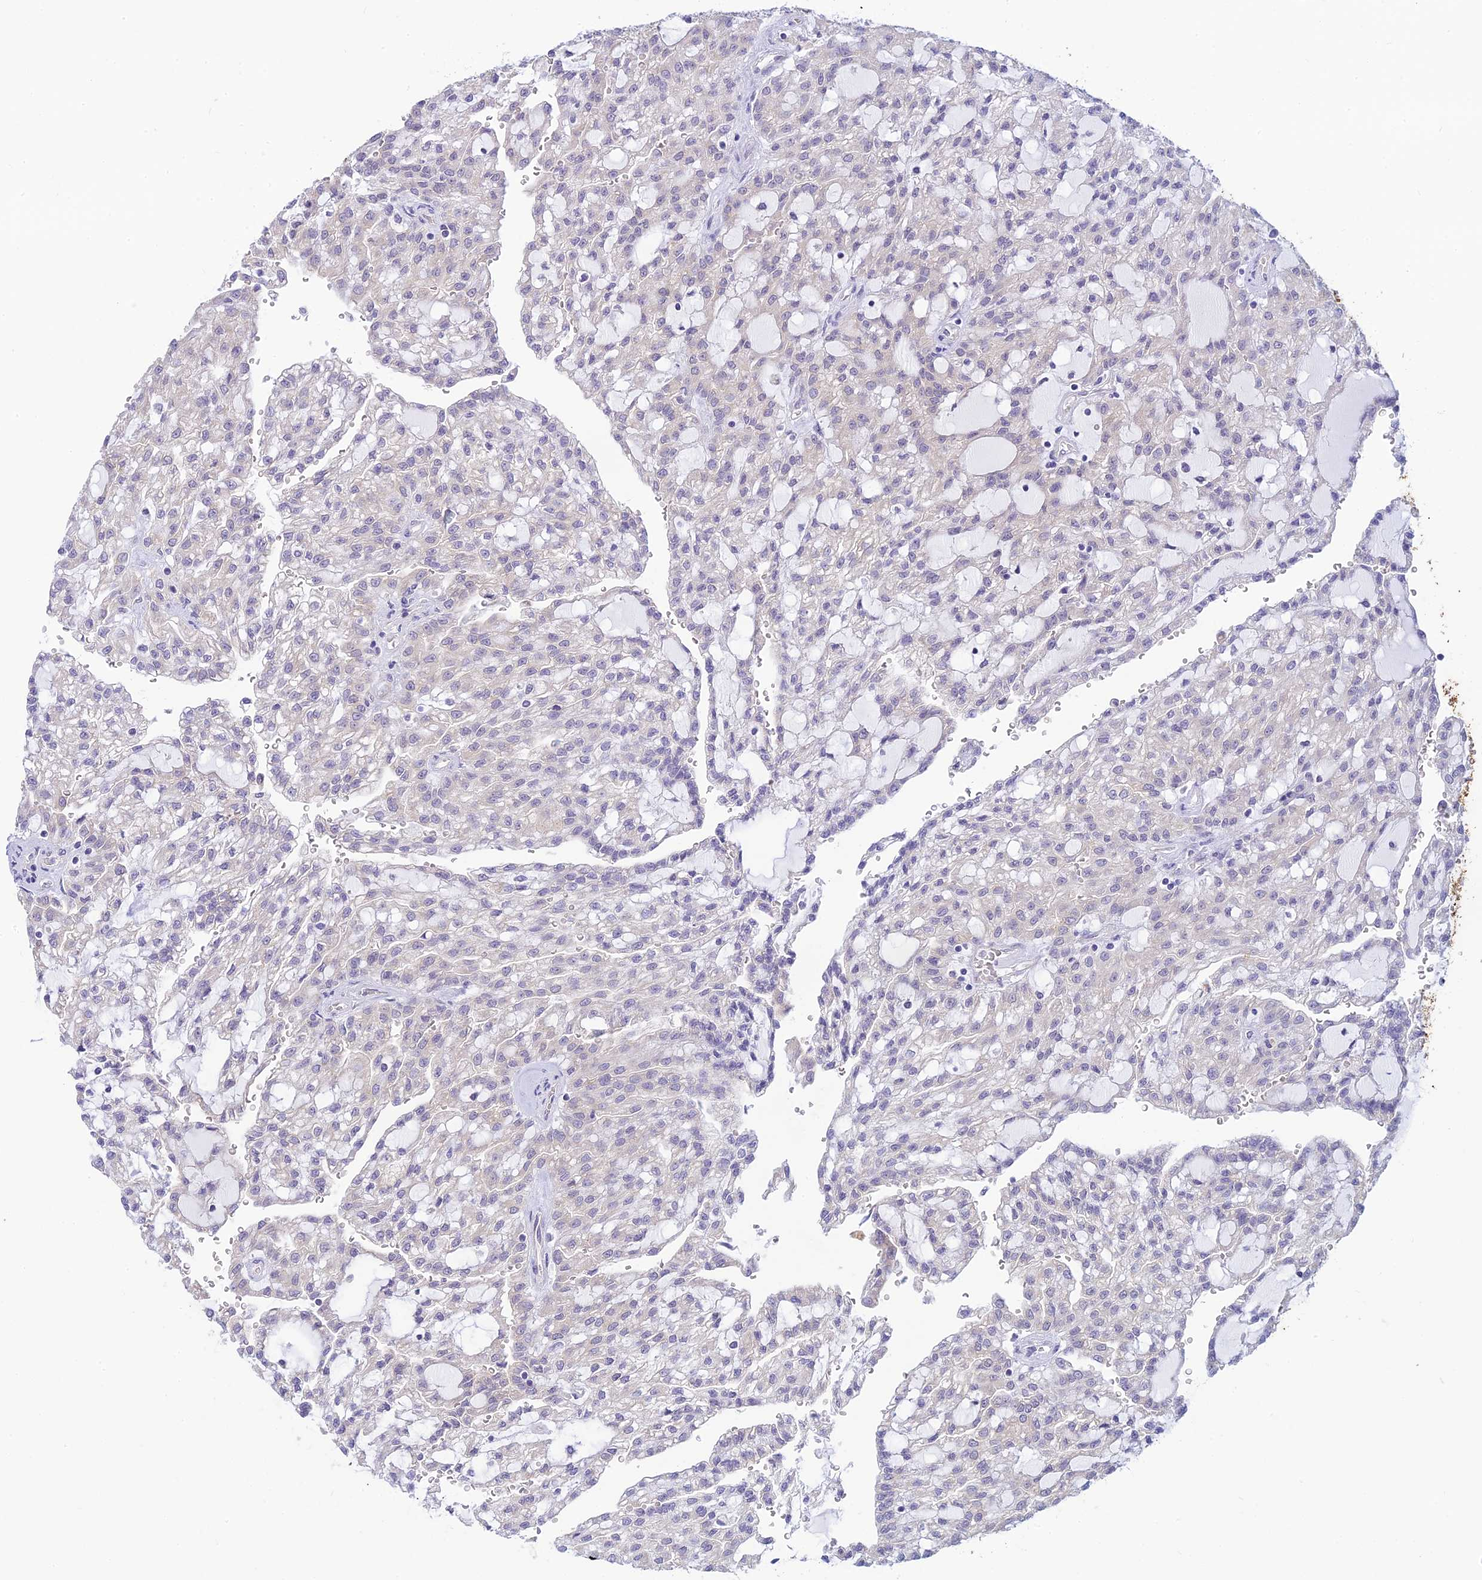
{"staining": {"intensity": "negative", "quantity": "none", "location": "none"}, "tissue": "renal cancer", "cell_type": "Tumor cells", "image_type": "cancer", "snomed": [{"axis": "morphology", "description": "Adenocarcinoma, NOS"}, {"axis": "topography", "description": "Kidney"}], "caption": "A high-resolution histopathology image shows immunohistochemistry staining of renal cancer (adenocarcinoma), which displays no significant positivity in tumor cells.", "gene": "SKIC8", "patient": {"sex": "male", "age": 63}}